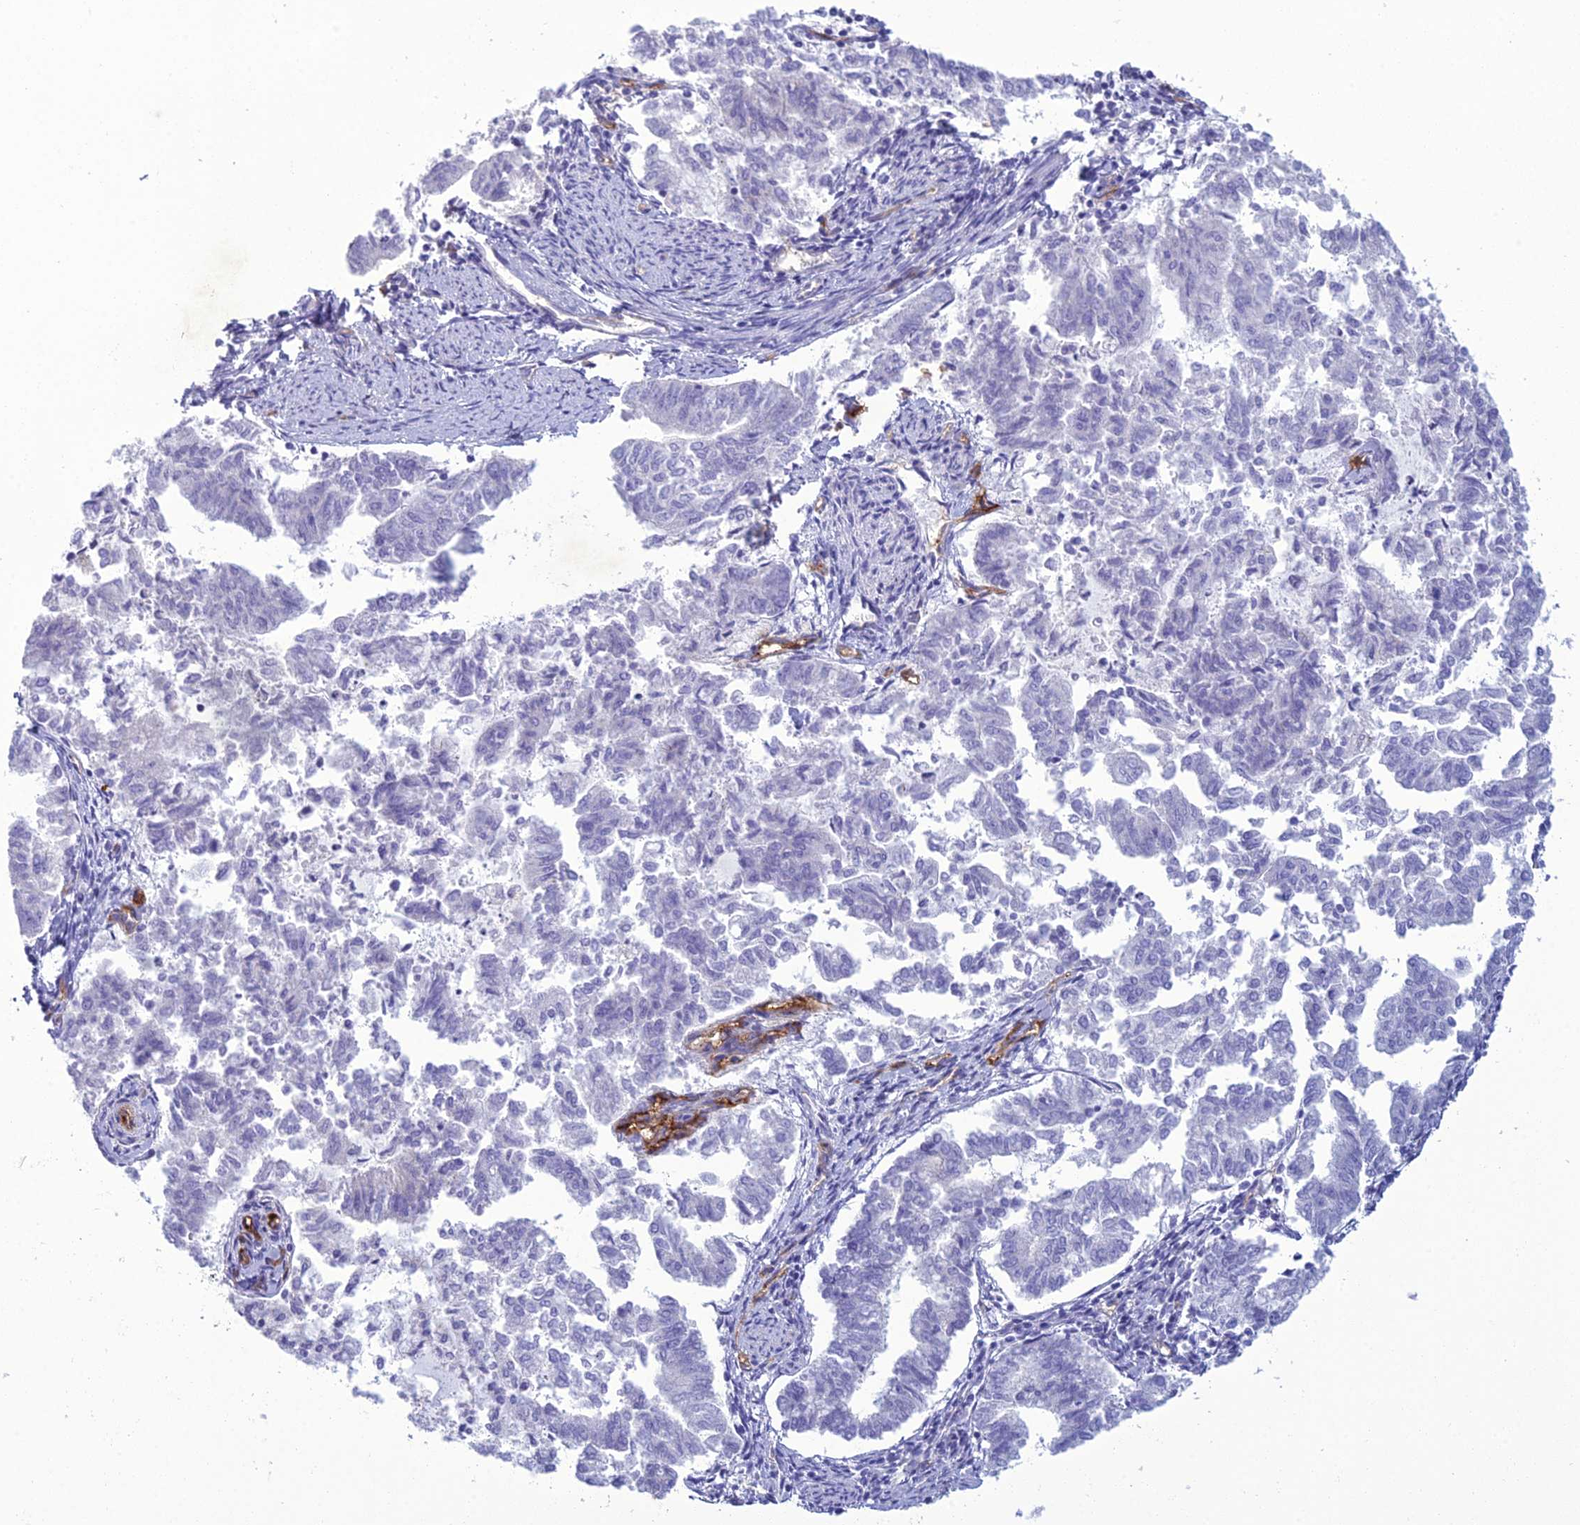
{"staining": {"intensity": "negative", "quantity": "none", "location": "none"}, "tissue": "endometrial cancer", "cell_type": "Tumor cells", "image_type": "cancer", "snomed": [{"axis": "morphology", "description": "Adenocarcinoma, NOS"}, {"axis": "topography", "description": "Endometrium"}], "caption": "DAB immunohistochemical staining of endometrial cancer (adenocarcinoma) reveals no significant positivity in tumor cells.", "gene": "ACE", "patient": {"sex": "female", "age": 79}}